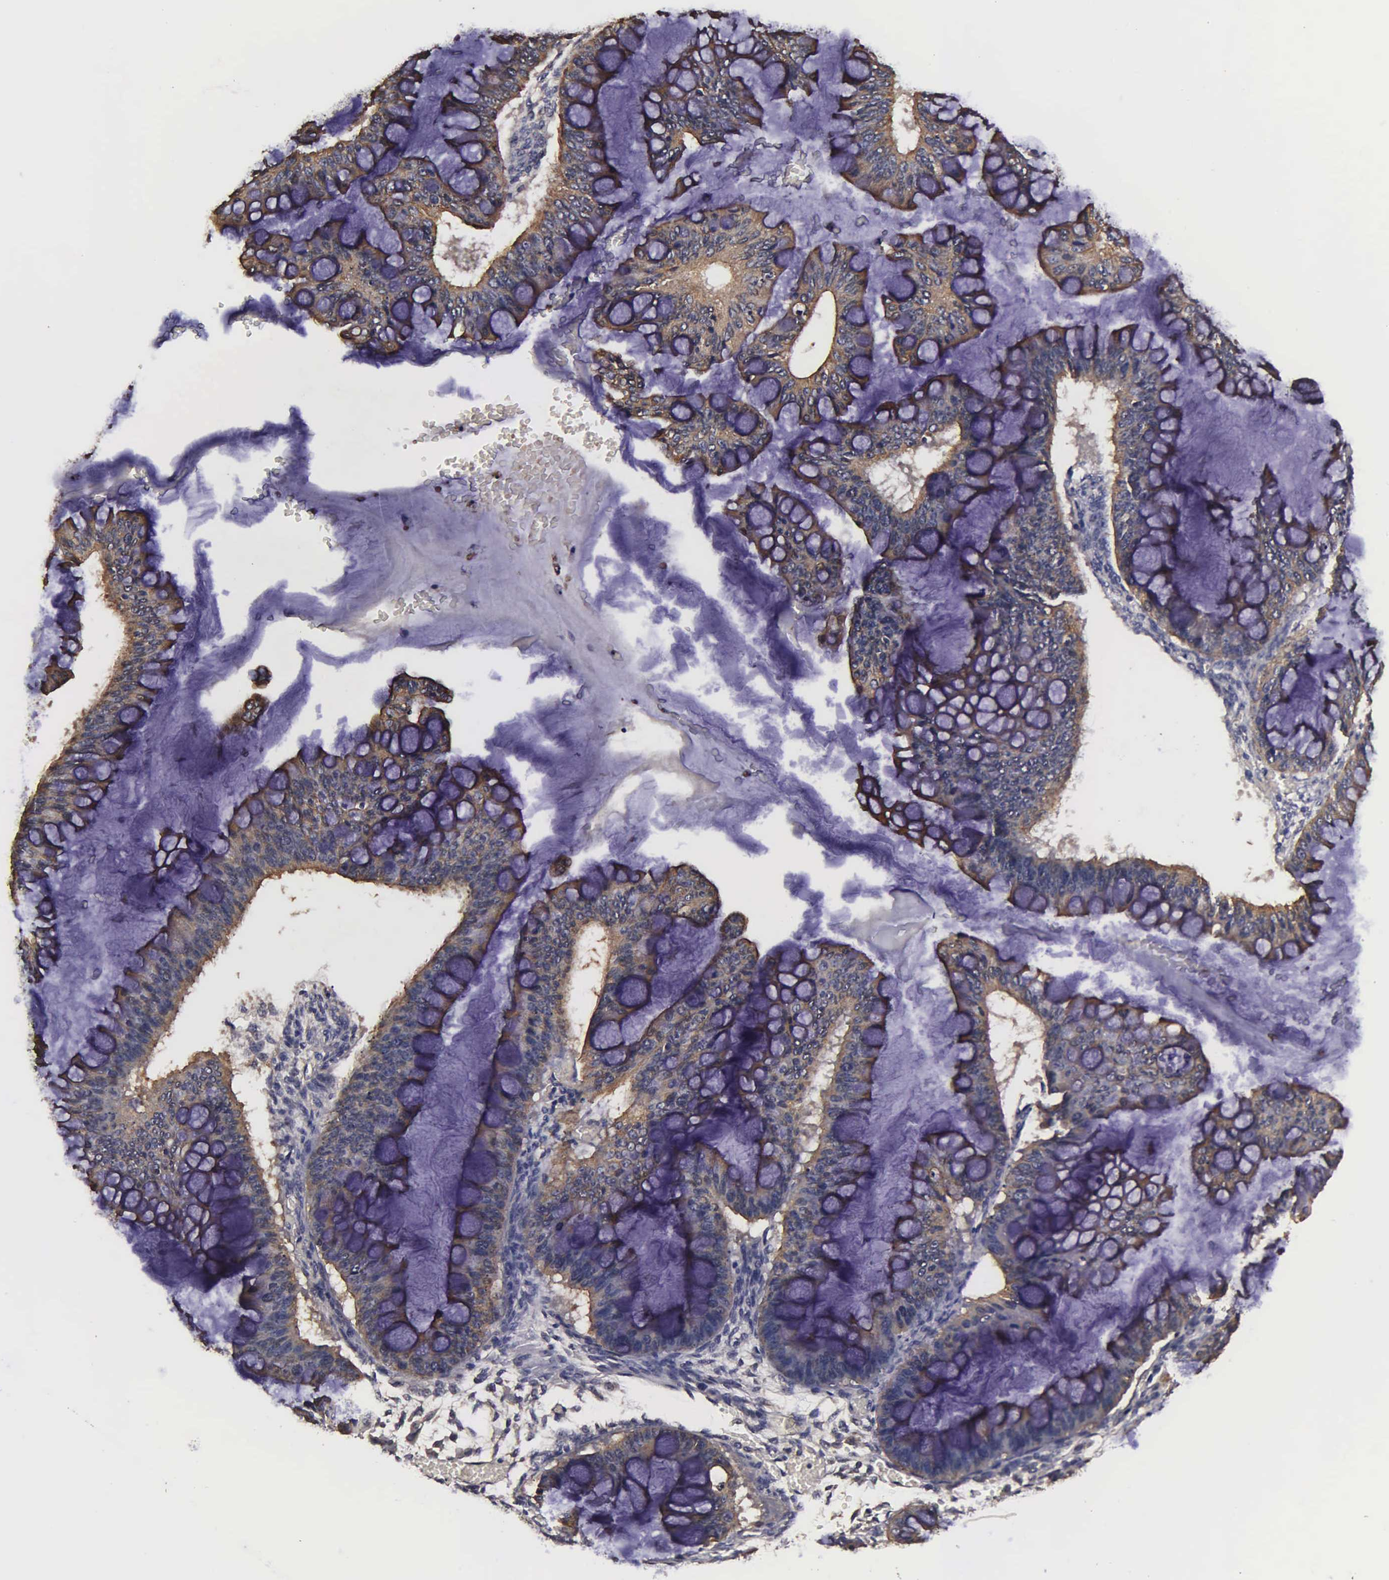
{"staining": {"intensity": "moderate", "quantity": ">75%", "location": "cytoplasmic/membranous"}, "tissue": "ovarian cancer", "cell_type": "Tumor cells", "image_type": "cancer", "snomed": [{"axis": "morphology", "description": "Cystadenocarcinoma, mucinous, NOS"}, {"axis": "topography", "description": "Ovary"}], "caption": "Tumor cells show moderate cytoplasmic/membranous positivity in approximately >75% of cells in mucinous cystadenocarcinoma (ovarian).", "gene": "PSMA3", "patient": {"sex": "female", "age": 73}}